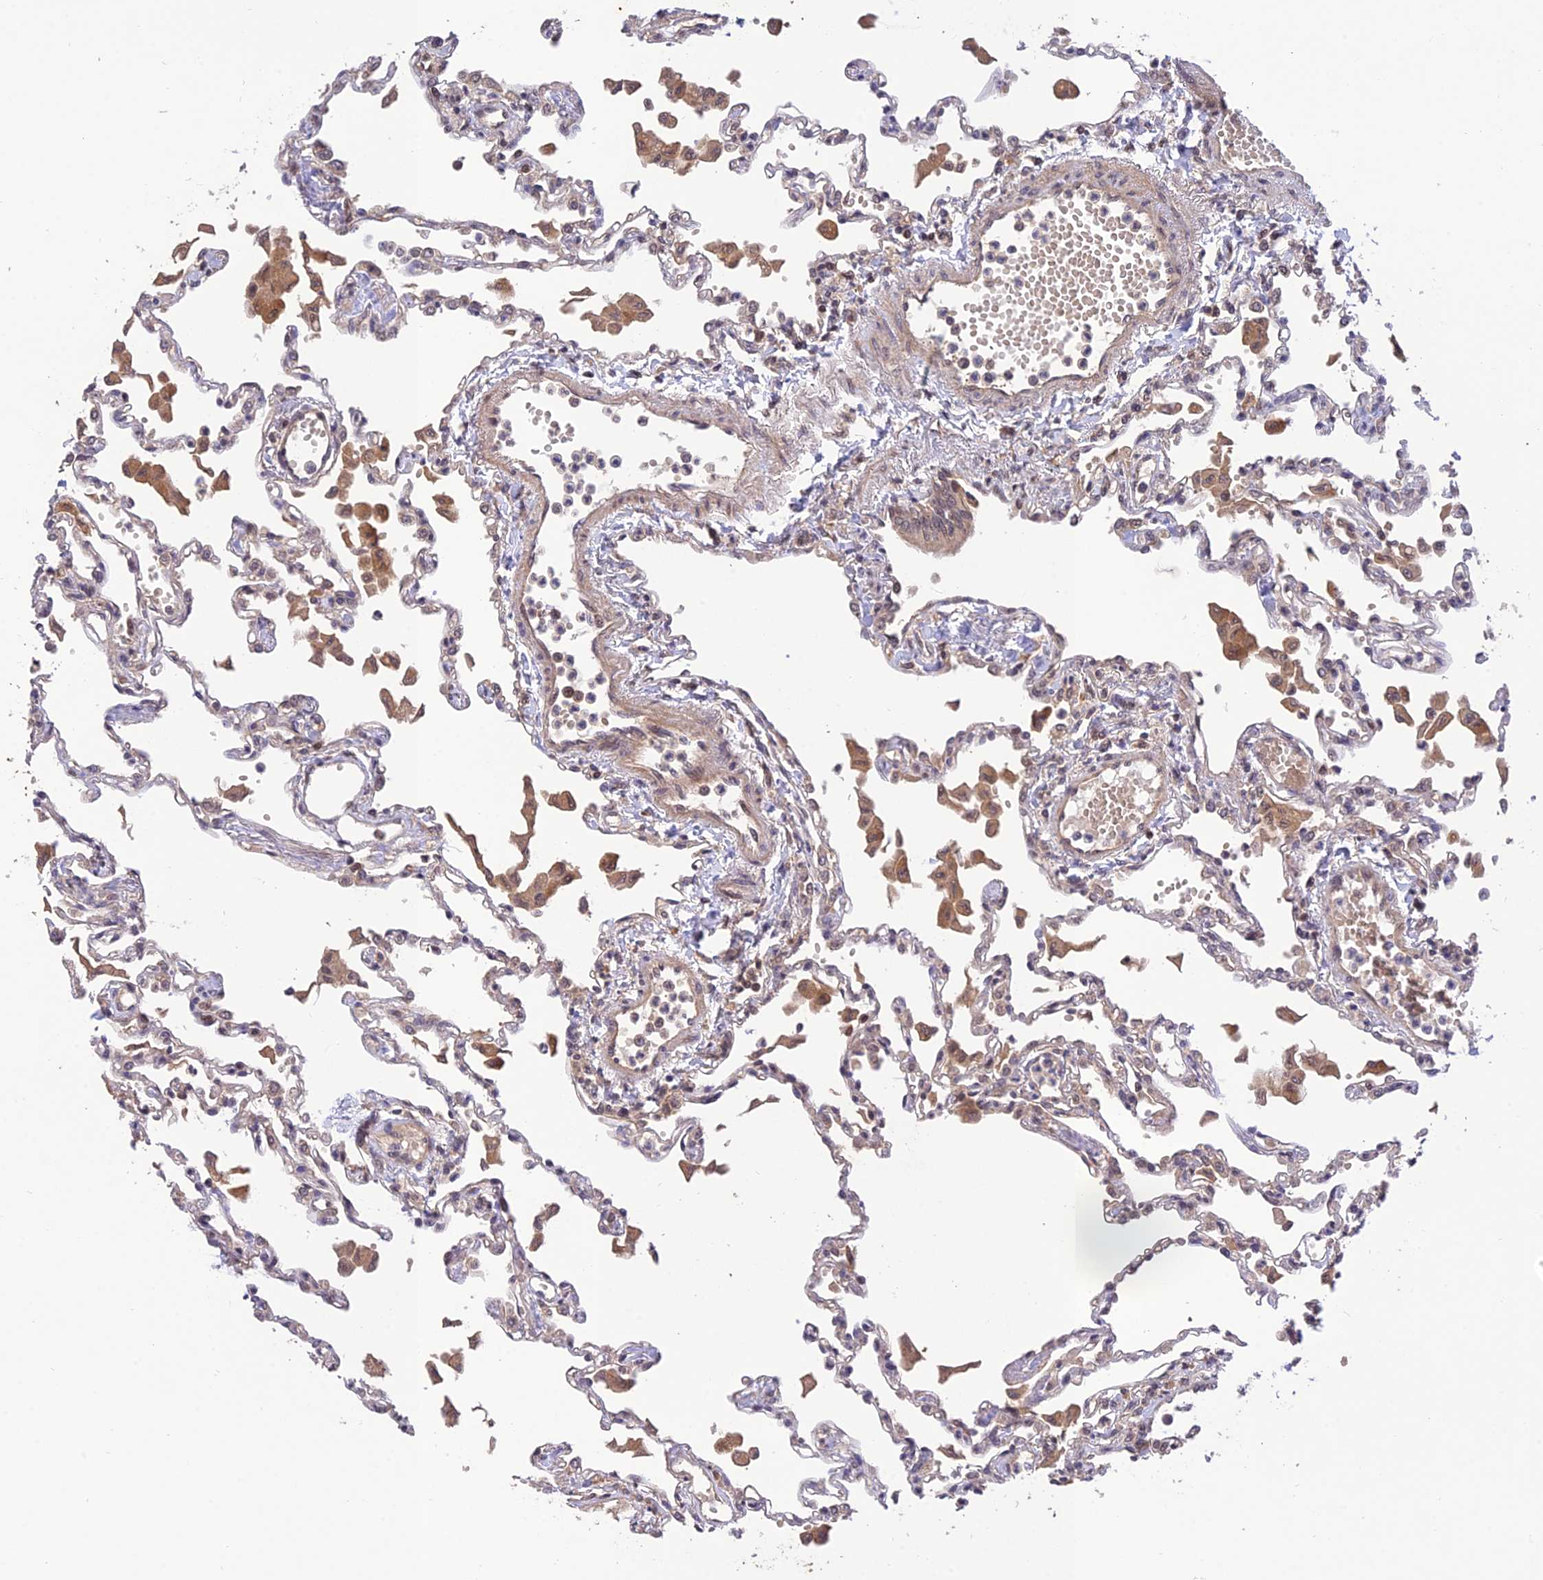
{"staining": {"intensity": "weak", "quantity": "<25%", "location": "cytoplasmic/membranous"}, "tissue": "lung", "cell_type": "Alveolar cells", "image_type": "normal", "snomed": [{"axis": "morphology", "description": "Normal tissue, NOS"}, {"axis": "topography", "description": "Bronchus"}, {"axis": "topography", "description": "Lung"}], "caption": "IHC of unremarkable lung displays no expression in alveolar cells. (IHC, brightfield microscopy, high magnification).", "gene": "REV1", "patient": {"sex": "female", "age": 49}}